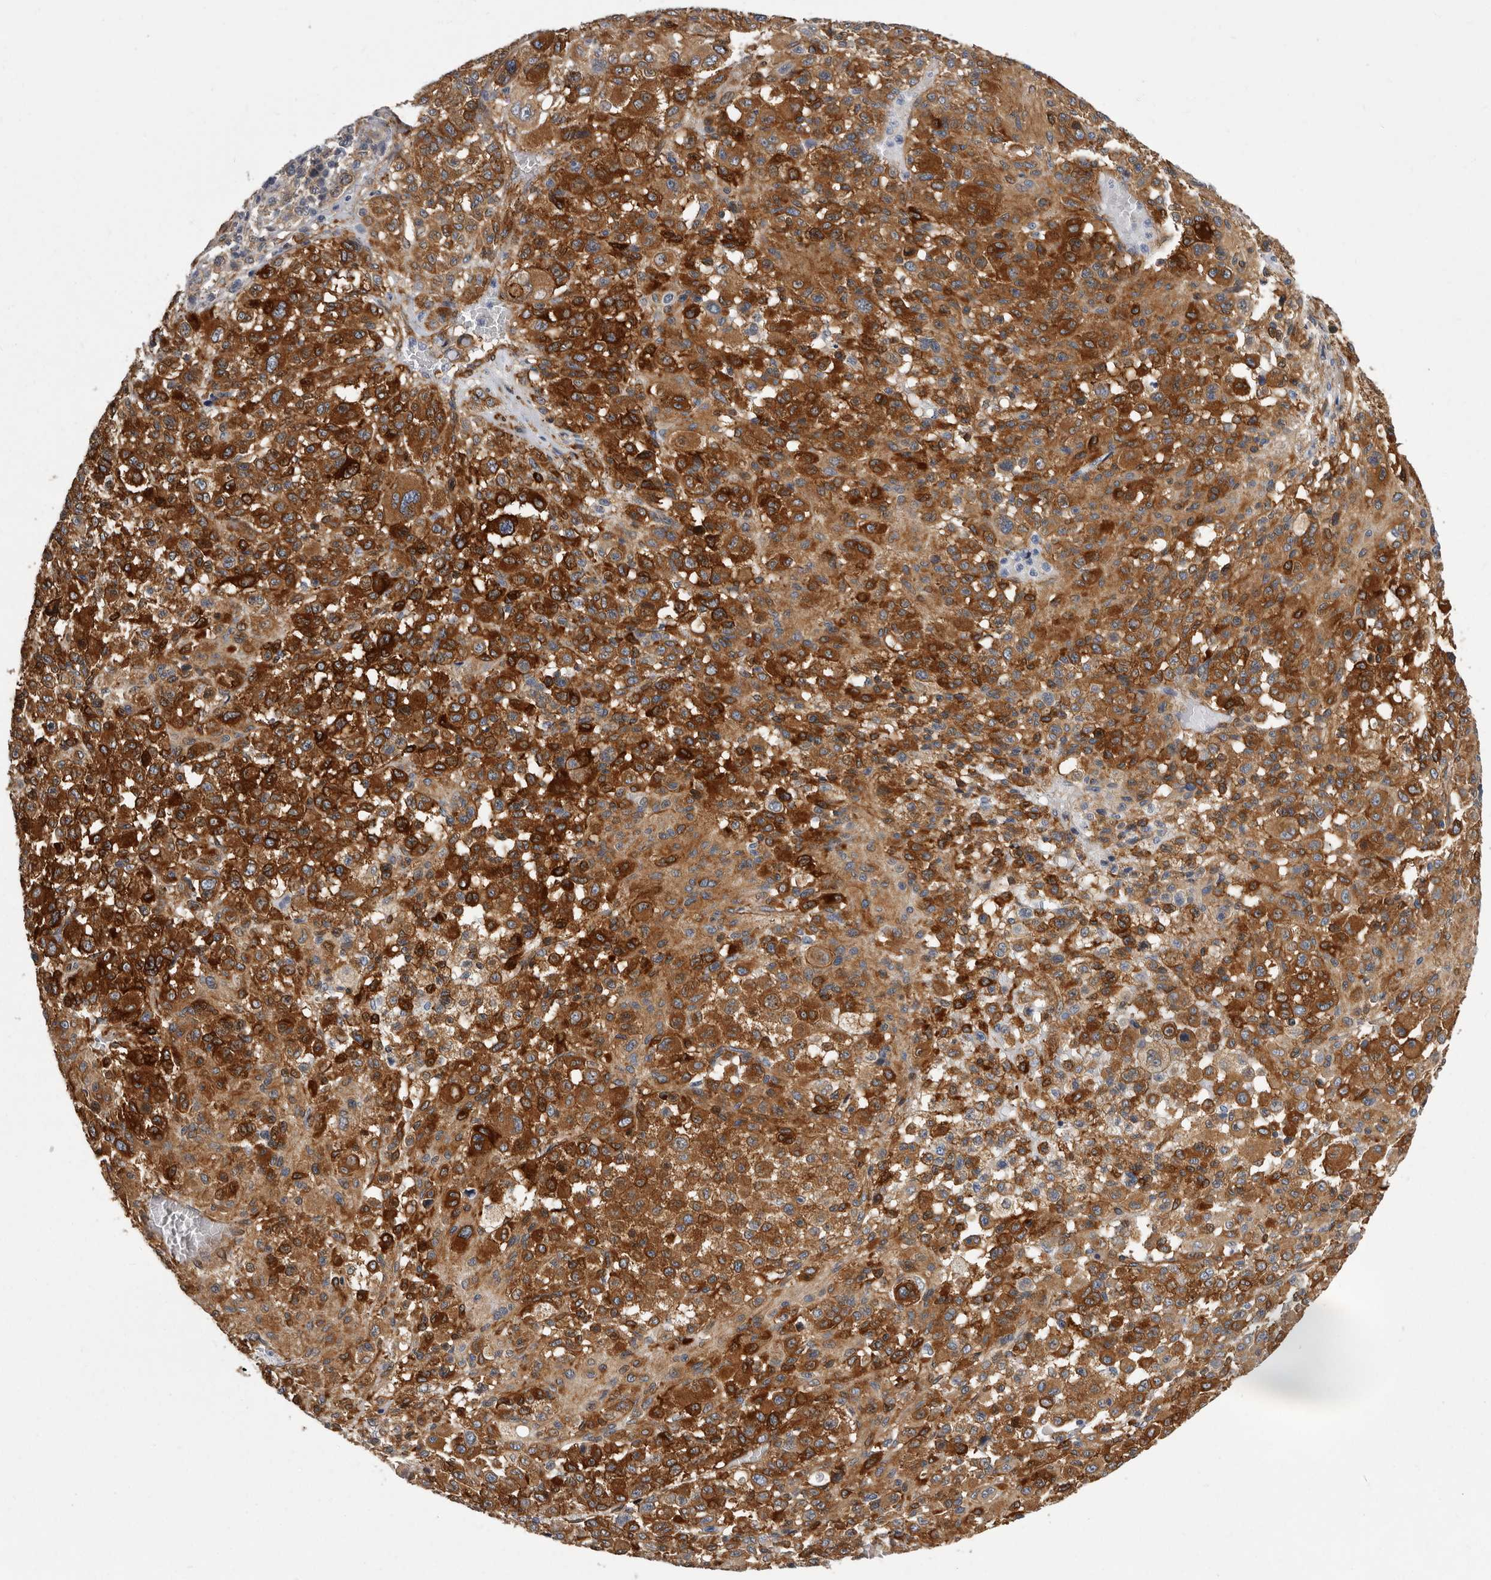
{"staining": {"intensity": "strong", "quantity": ">75%", "location": "cytoplasmic/membranous"}, "tissue": "melanoma", "cell_type": "Tumor cells", "image_type": "cancer", "snomed": [{"axis": "morphology", "description": "Malignant melanoma, Metastatic site"}, {"axis": "topography", "description": "Skin"}], "caption": "Protein expression analysis of human melanoma reveals strong cytoplasmic/membranous positivity in about >75% of tumor cells.", "gene": "ENAH", "patient": {"sex": "female", "age": 74}}